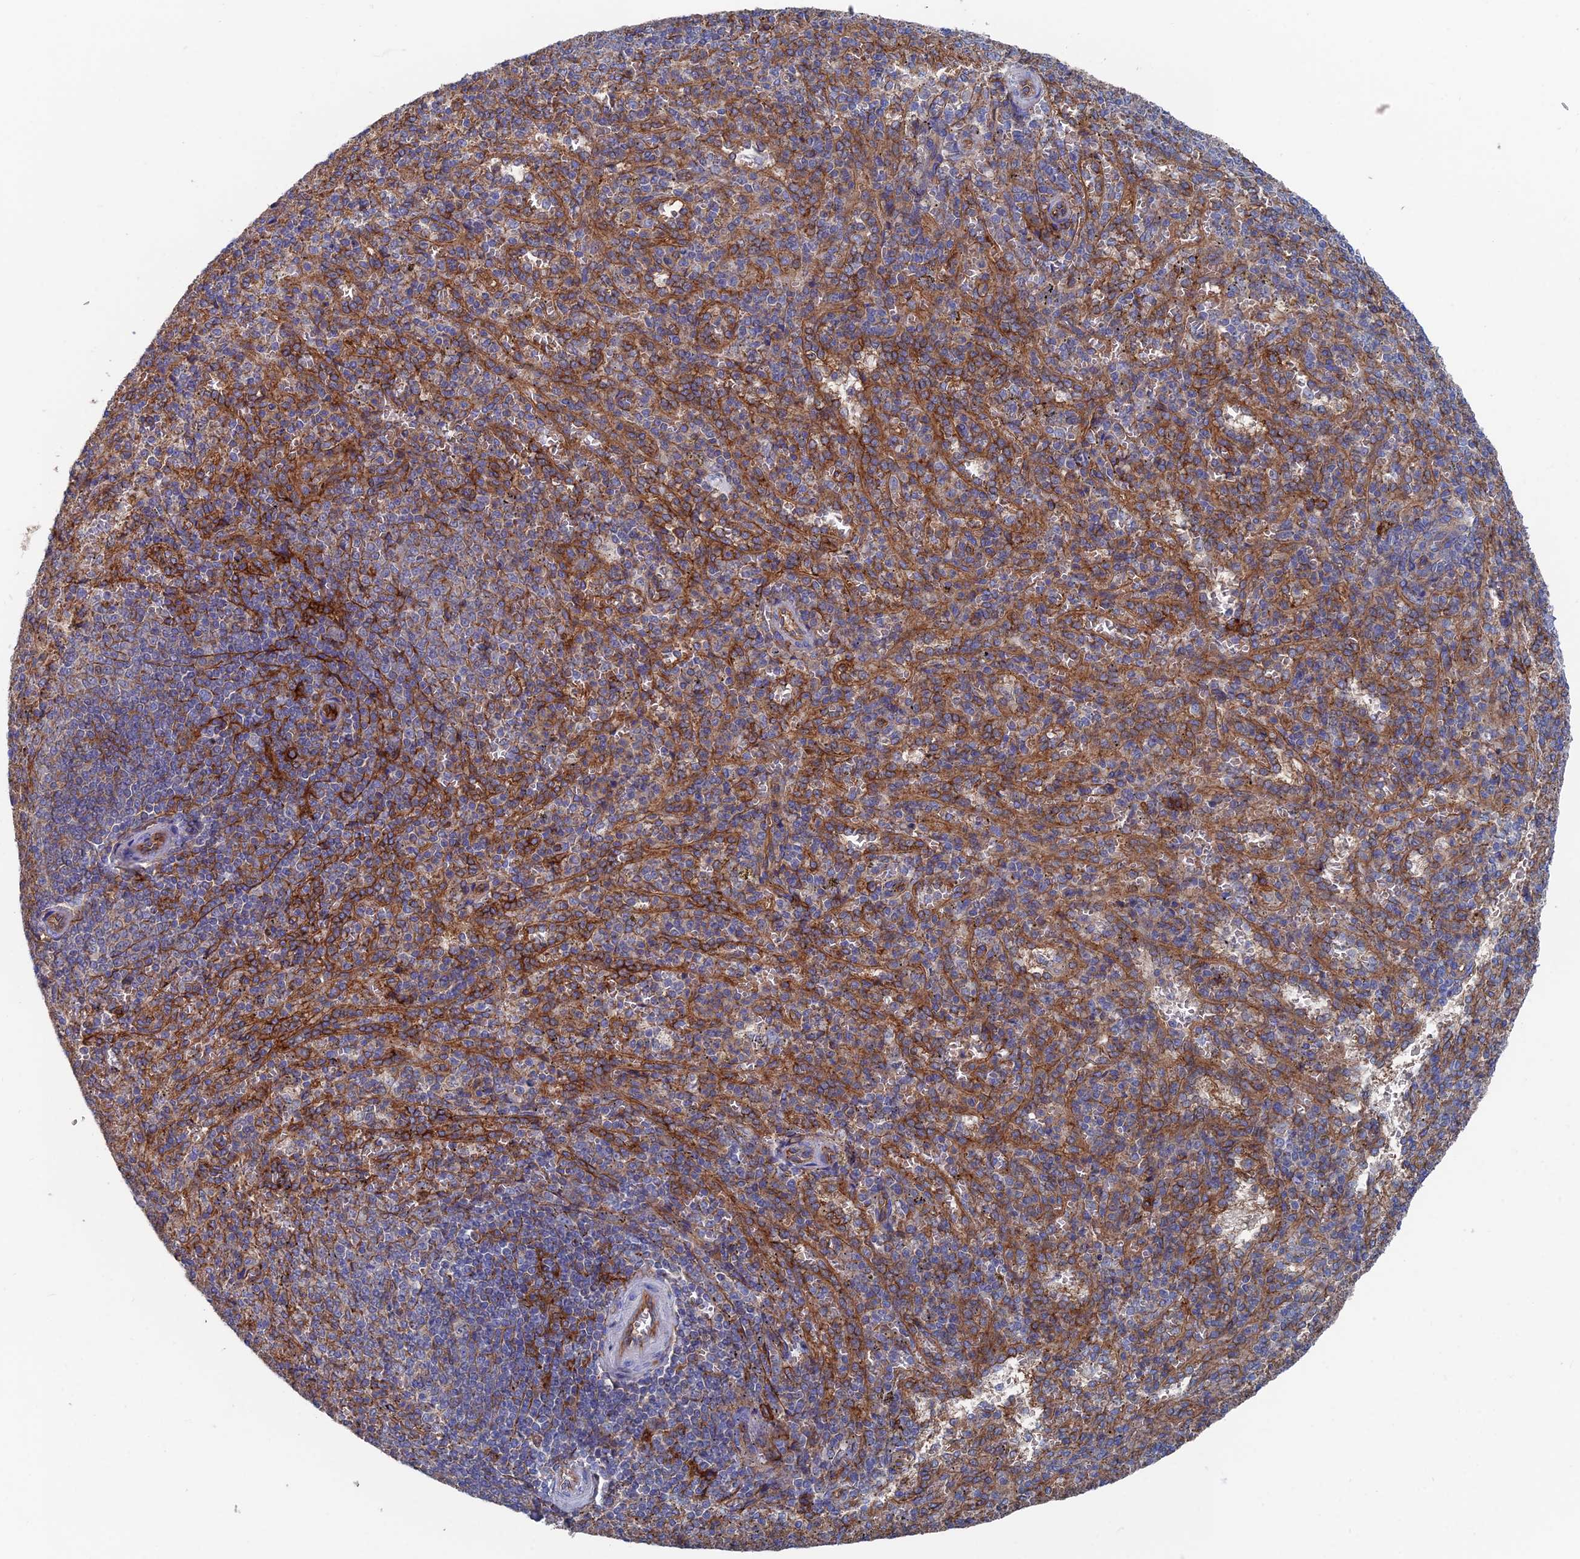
{"staining": {"intensity": "moderate", "quantity": "<25%", "location": "cytoplasmic/membranous"}, "tissue": "spleen", "cell_type": "Cells in red pulp", "image_type": "normal", "snomed": [{"axis": "morphology", "description": "Normal tissue, NOS"}, {"axis": "topography", "description": "Spleen"}], "caption": "A high-resolution histopathology image shows IHC staining of normal spleen, which reveals moderate cytoplasmic/membranous expression in about <25% of cells in red pulp.", "gene": "SNX11", "patient": {"sex": "female", "age": 21}}